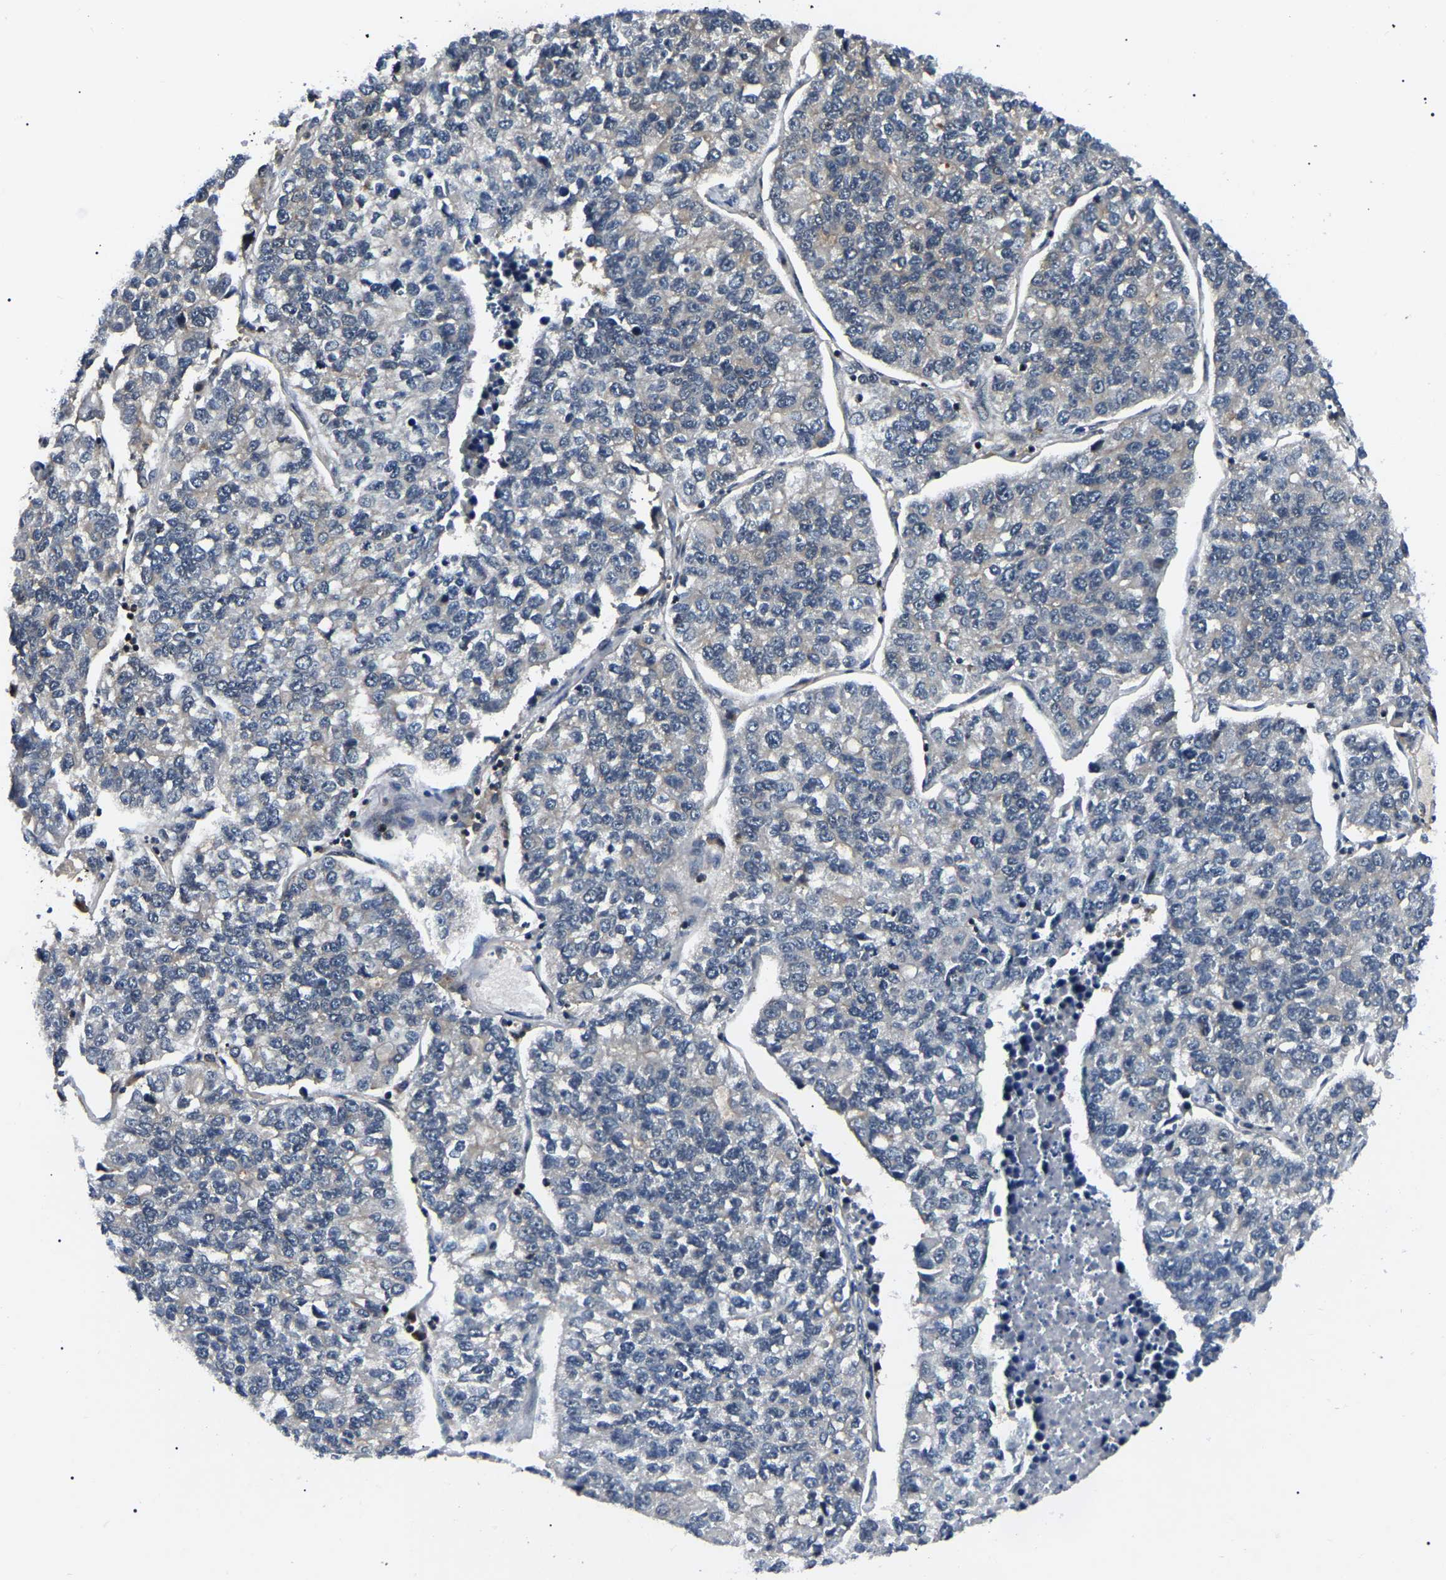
{"staining": {"intensity": "weak", "quantity": "<25%", "location": "cytoplasmic/membranous"}, "tissue": "lung cancer", "cell_type": "Tumor cells", "image_type": "cancer", "snomed": [{"axis": "morphology", "description": "Adenocarcinoma, NOS"}, {"axis": "topography", "description": "Lung"}], "caption": "This is an immunohistochemistry histopathology image of lung cancer (adenocarcinoma). There is no positivity in tumor cells.", "gene": "RRP1B", "patient": {"sex": "male", "age": 49}}